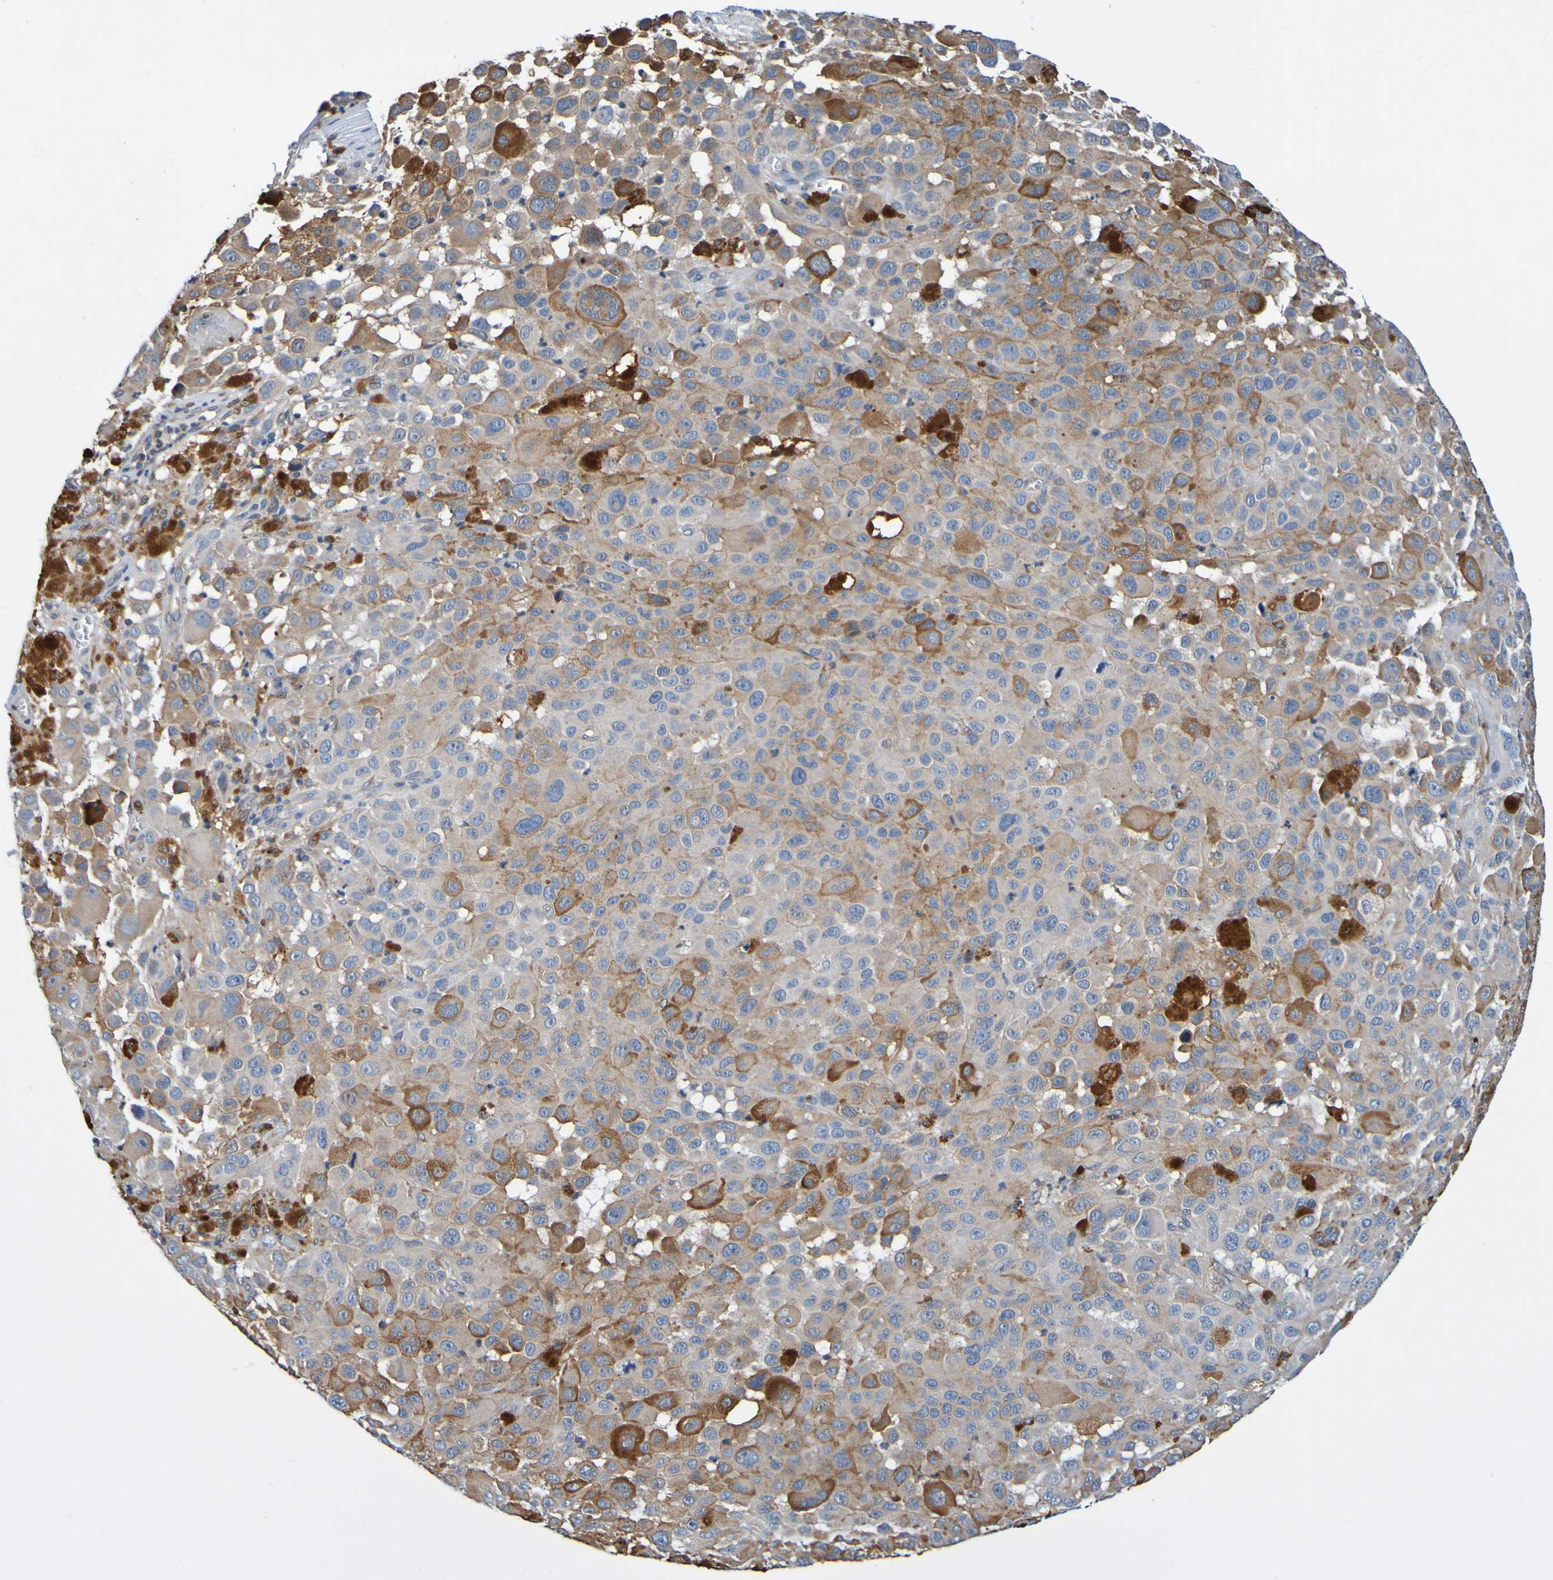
{"staining": {"intensity": "moderate", "quantity": ">75%", "location": "cytoplasmic/membranous"}, "tissue": "melanoma", "cell_type": "Tumor cells", "image_type": "cancer", "snomed": [{"axis": "morphology", "description": "Malignant melanoma, NOS"}, {"axis": "topography", "description": "Skin"}], "caption": "IHC (DAB) staining of human malignant melanoma exhibits moderate cytoplasmic/membranous protein staining in about >75% of tumor cells. The protein is stained brown, and the nuclei are stained in blue (DAB (3,3'-diaminobenzidine) IHC with brightfield microscopy, high magnification).", "gene": "METAP2", "patient": {"sex": "male", "age": 96}}